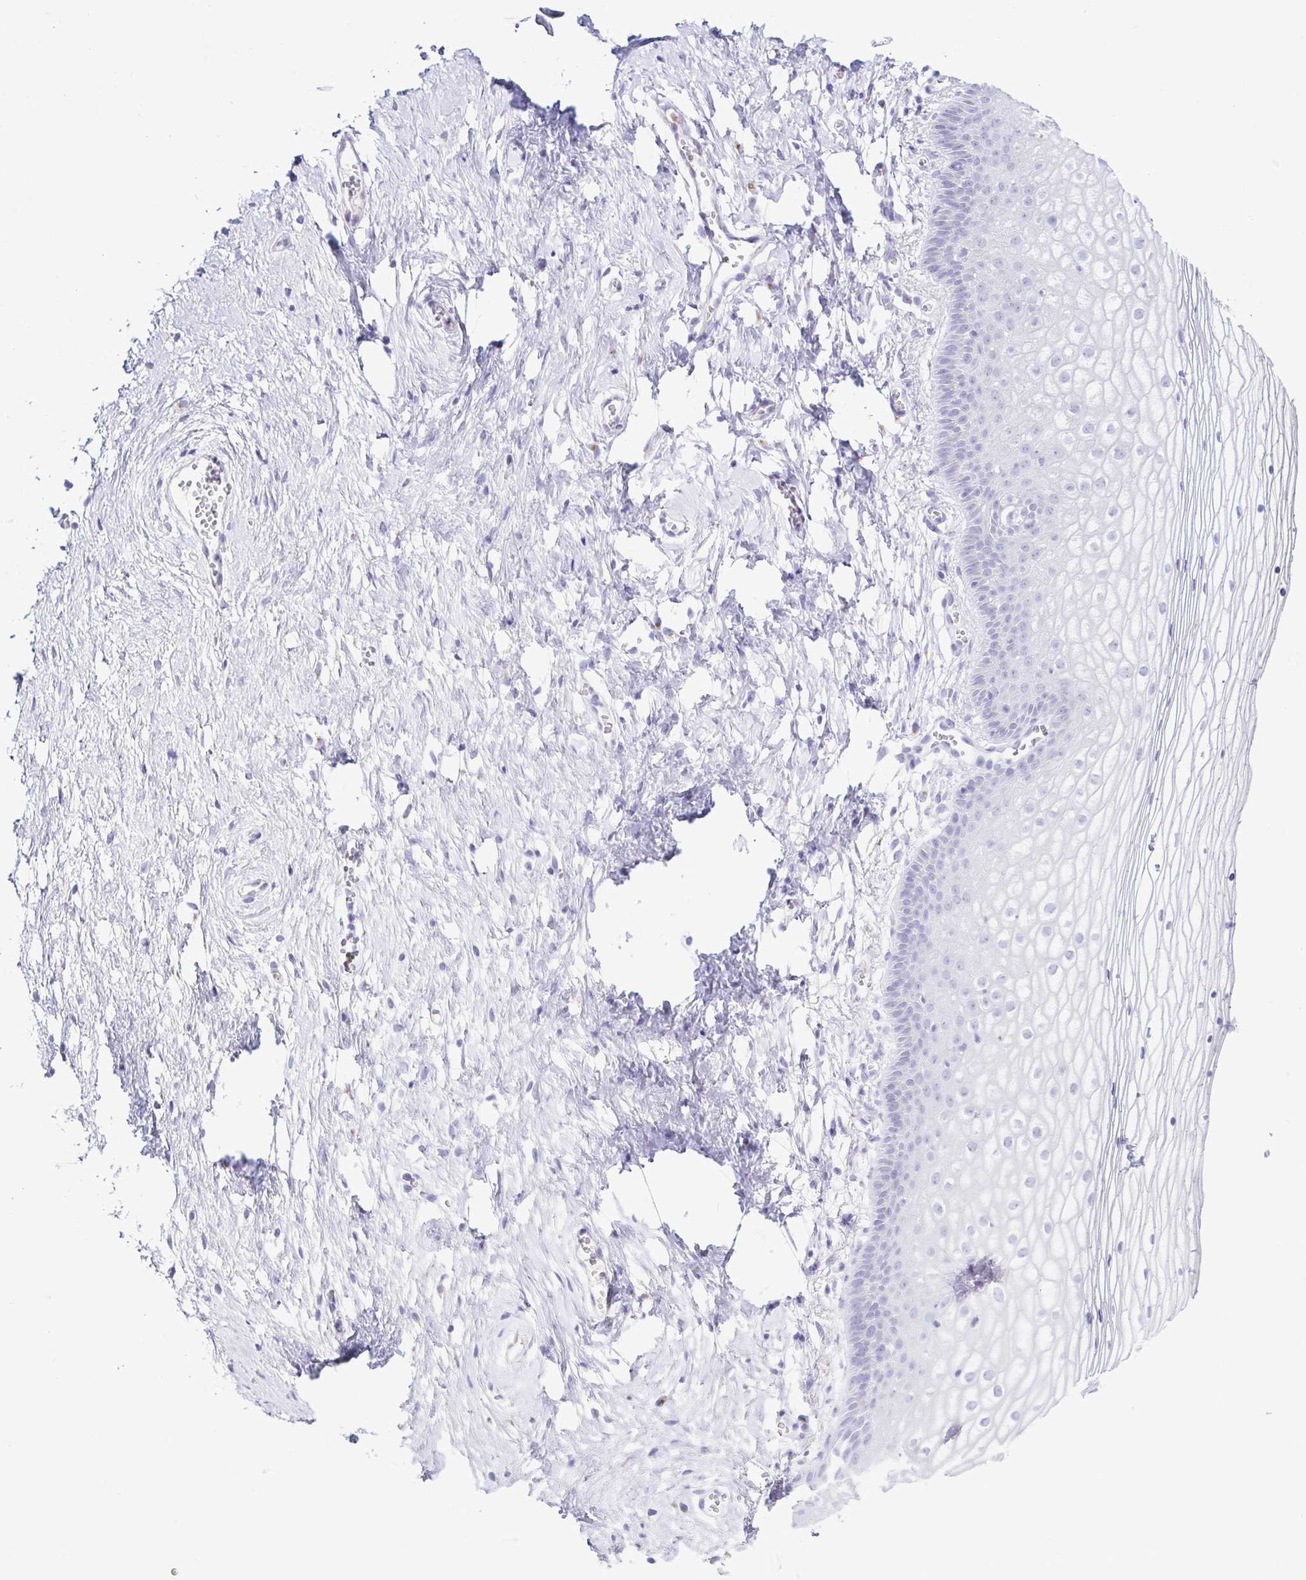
{"staining": {"intensity": "negative", "quantity": "none", "location": "none"}, "tissue": "vagina", "cell_type": "Squamous epithelial cells", "image_type": "normal", "snomed": [{"axis": "morphology", "description": "Normal tissue, NOS"}, {"axis": "topography", "description": "Vagina"}], "caption": "Vagina stained for a protein using immunohistochemistry (IHC) displays no expression squamous epithelial cells.", "gene": "AZU1", "patient": {"sex": "female", "age": 56}}